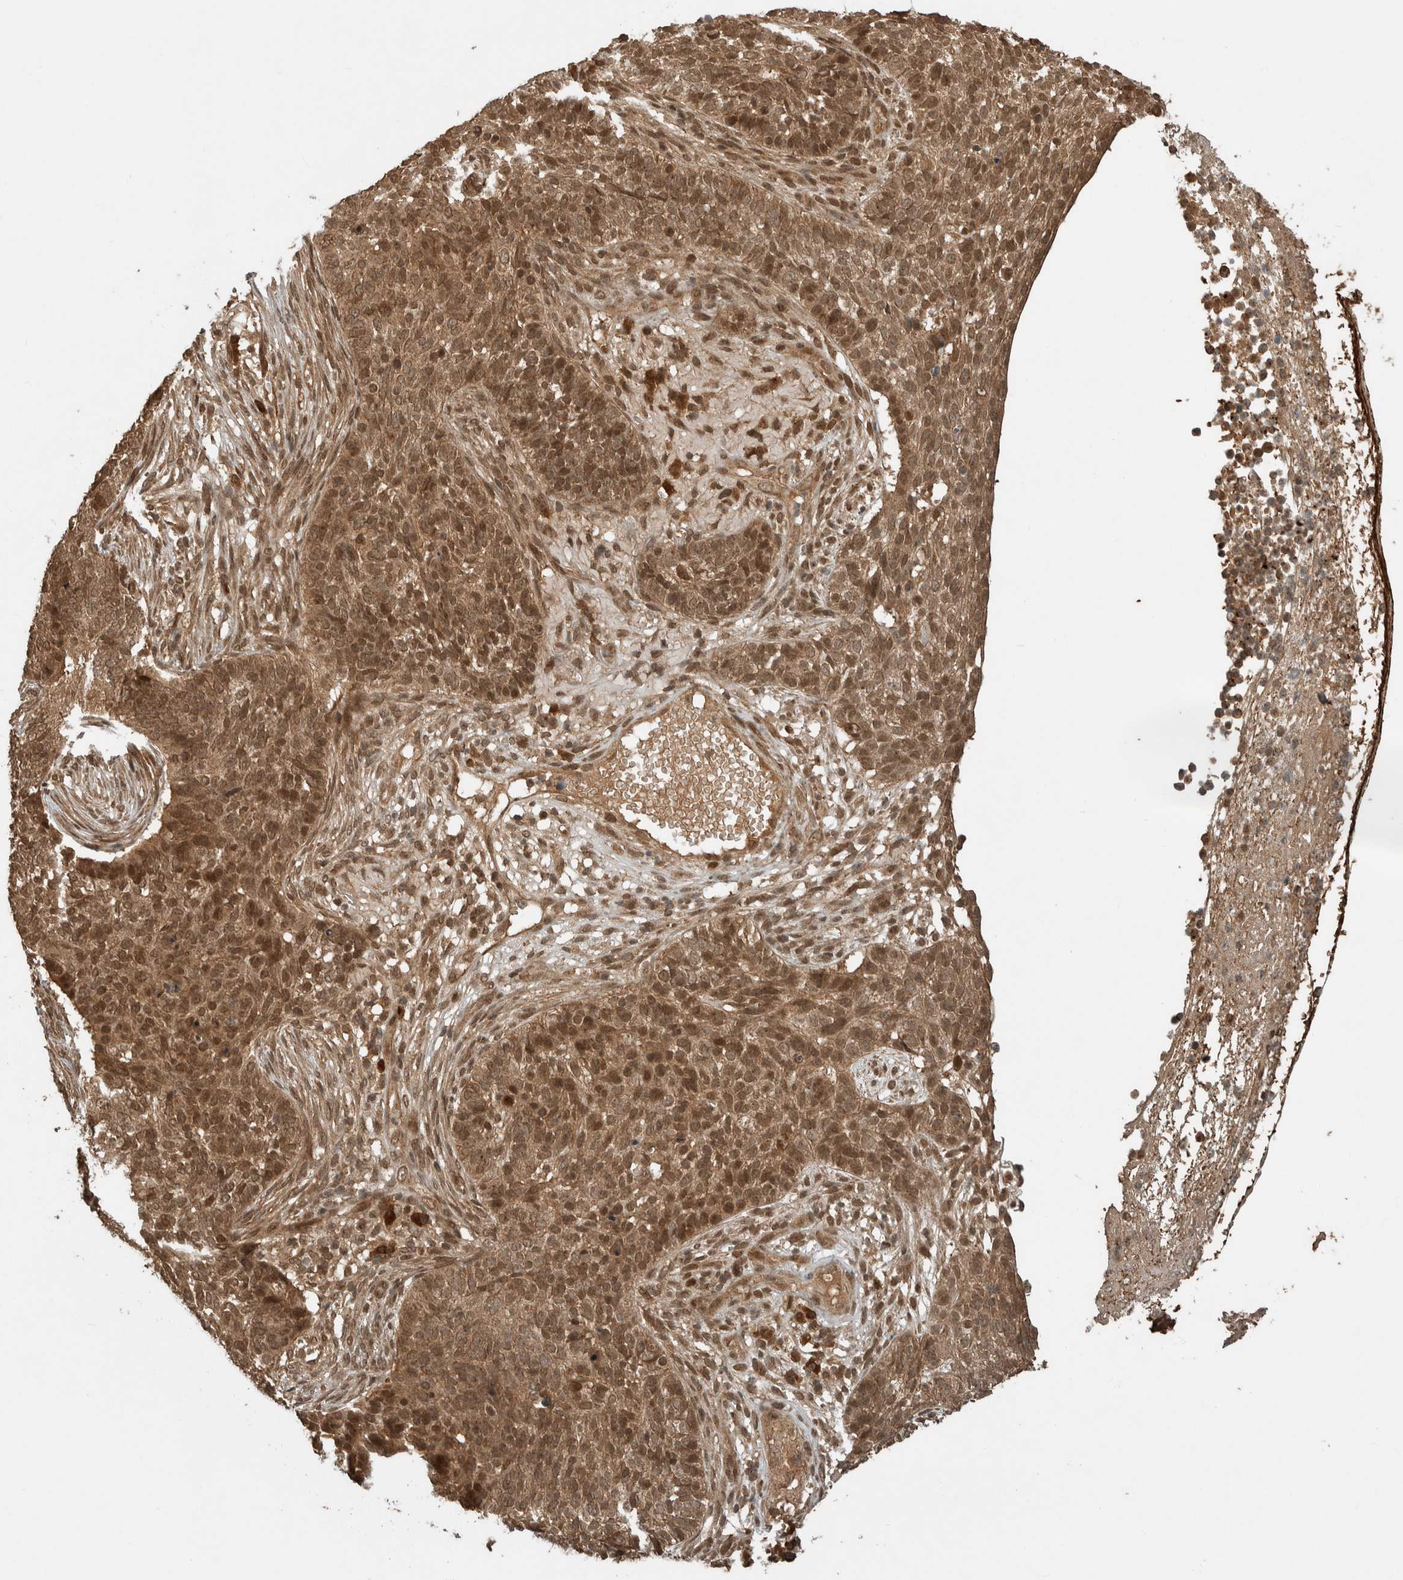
{"staining": {"intensity": "moderate", "quantity": ">75%", "location": "nuclear"}, "tissue": "skin cancer", "cell_type": "Tumor cells", "image_type": "cancer", "snomed": [{"axis": "morphology", "description": "Basal cell carcinoma"}, {"axis": "topography", "description": "Skin"}], "caption": "Skin cancer stained for a protein shows moderate nuclear positivity in tumor cells.", "gene": "CNTROB", "patient": {"sex": "male", "age": 85}}